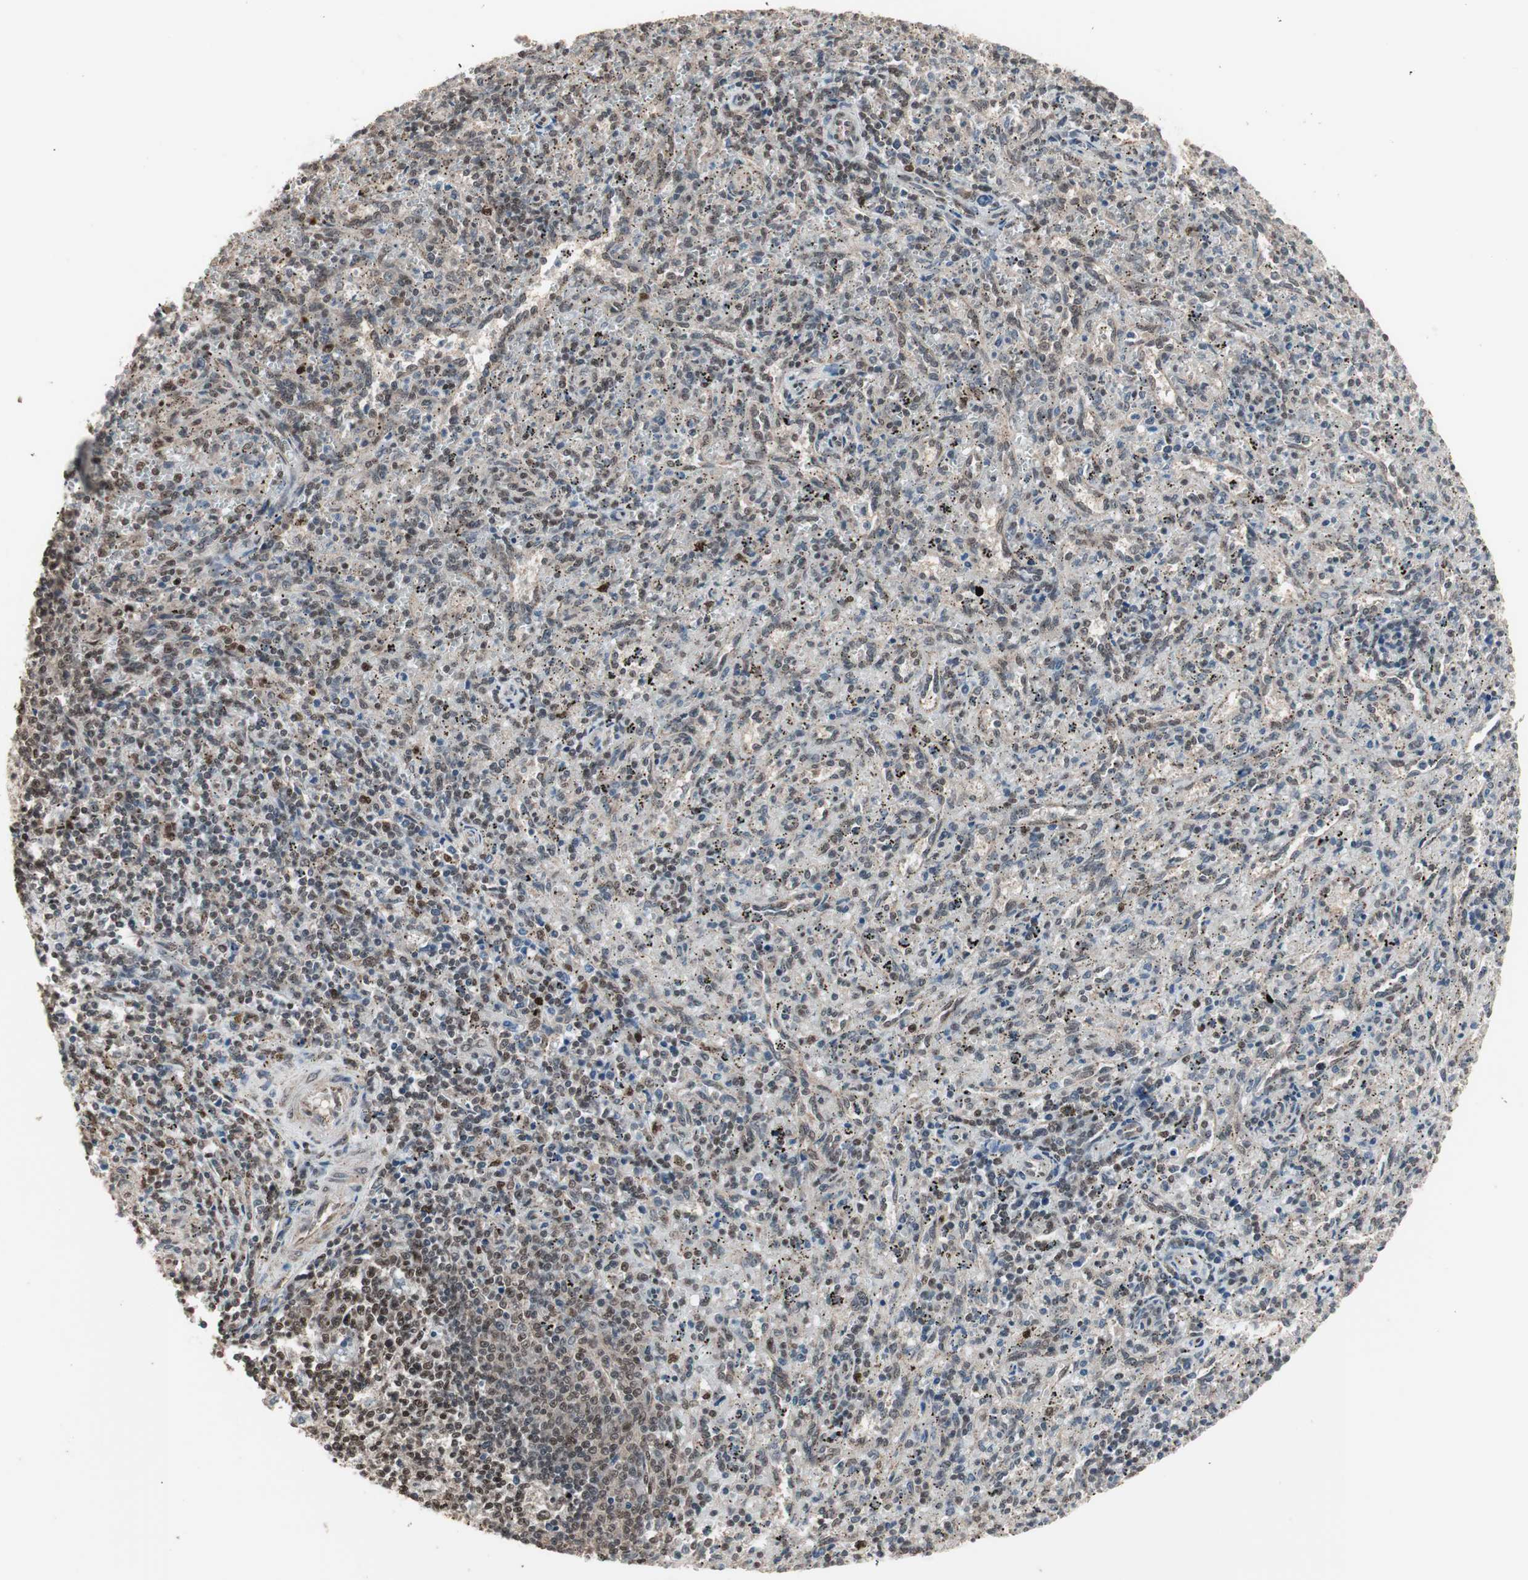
{"staining": {"intensity": "weak", "quantity": "<25%", "location": "nuclear"}, "tissue": "spleen", "cell_type": "Cells in red pulp", "image_type": "normal", "snomed": [{"axis": "morphology", "description": "Normal tissue, NOS"}, {"axis": "topography", "description": "Spleen"}], "caption": "Cells in red pulp are negative for protein expression in normal human spleen. (DAB immunohistochemistry (IHC) with hematoxylin counter stain).", "gene": "ZHX2", "patient": {"sex": "female", "age": 10}}